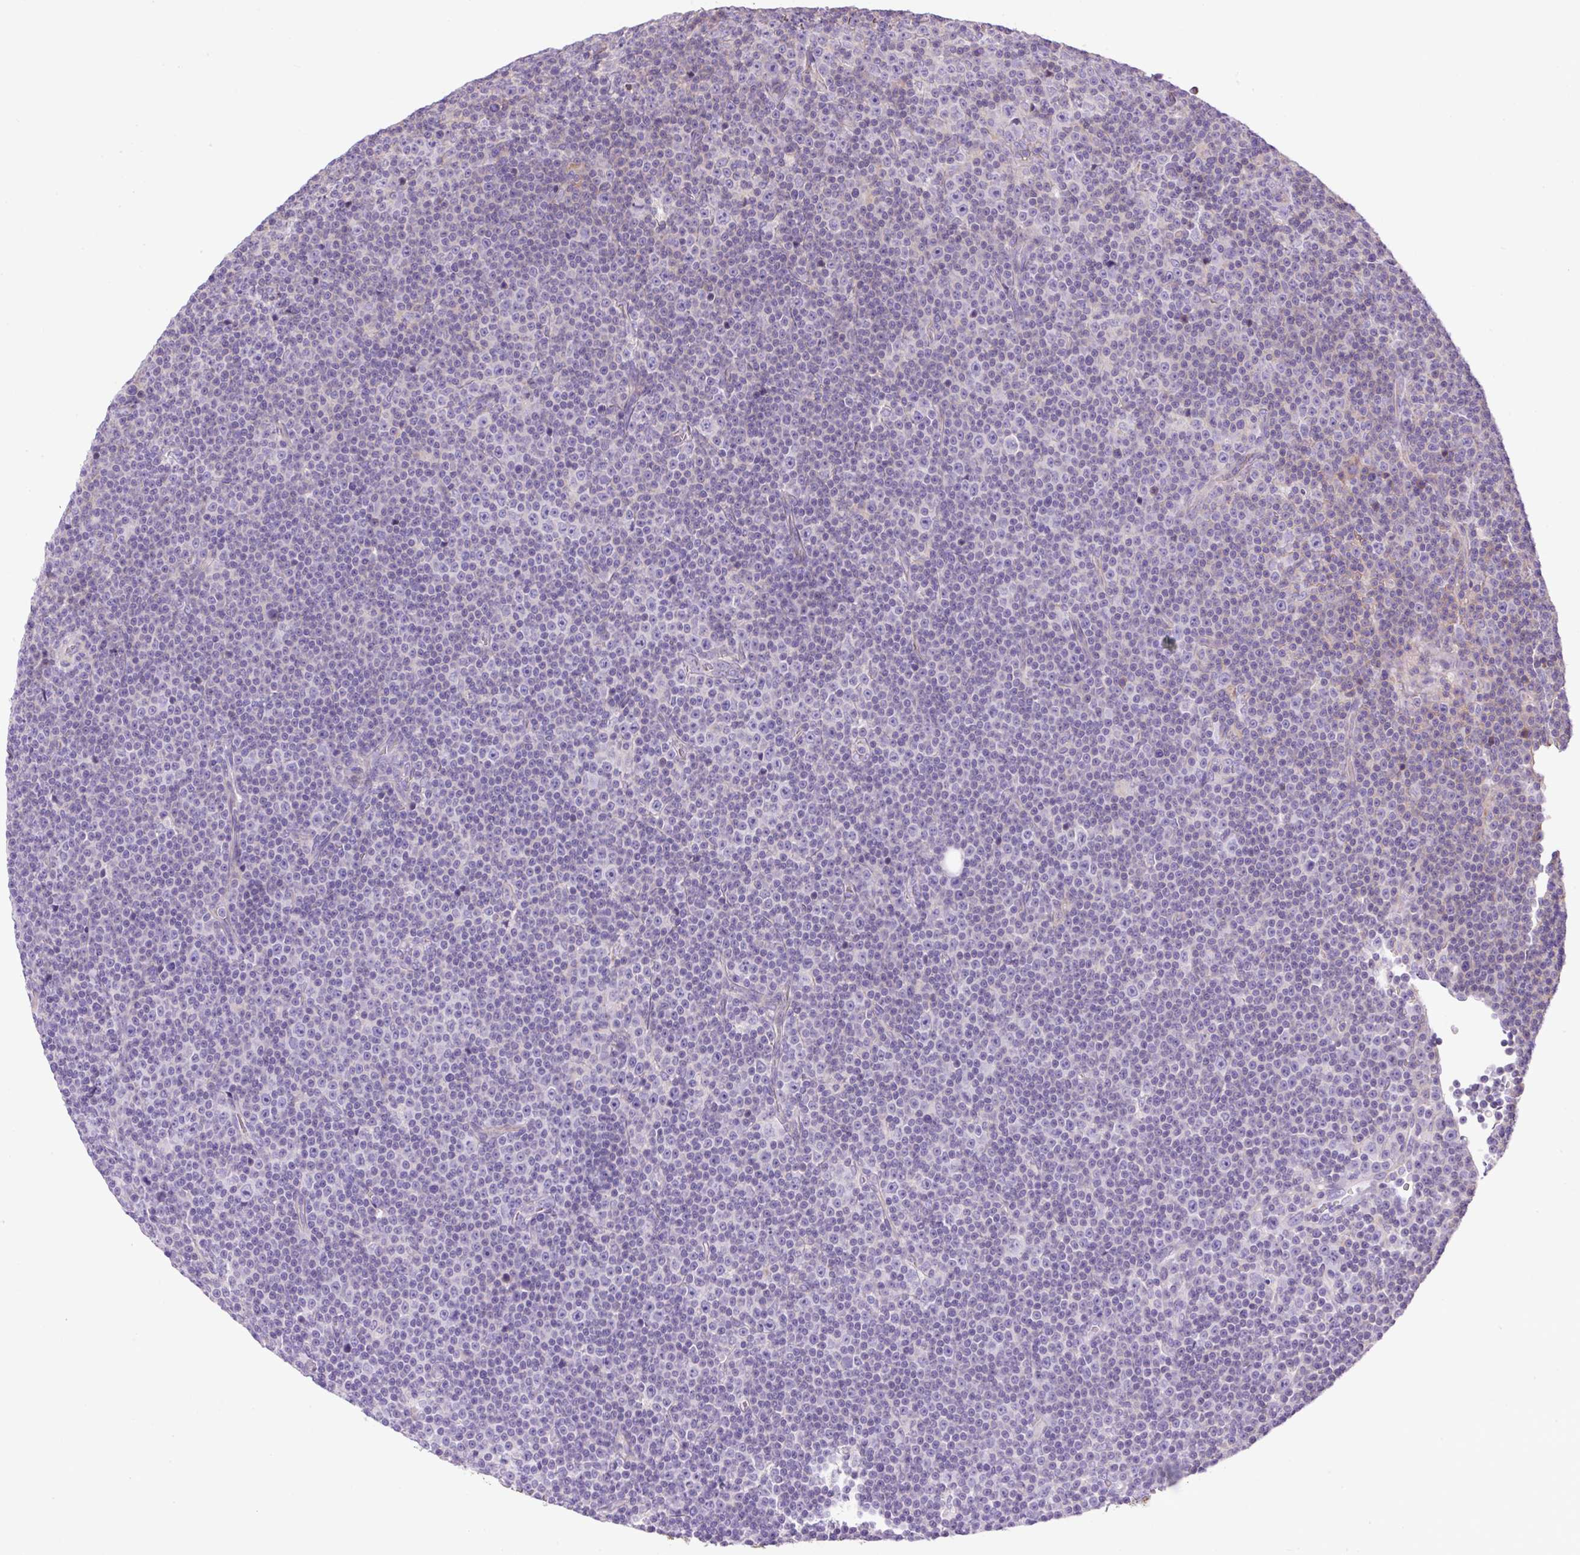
{"staining": {"intensity": "negative", "quantity": "none", "location": "none"}, "tissue": "lymphoma", "cell_type": "Tumor cells", "image_type": "cancer", "snomed": [{"axis": "morphology", "description": "Malignant lymphoma, non-Hodgkin's type, Low grade"}, {"axis": "topography", "description": "Lymph node"}], "caption": "DAB immunohistochemical staining of human lymphoma displays no significant staining in tumor cells. (DAB immunohistochemistry visualized using brightfield microscopy, high magnification).", "gene": "NPTN", "patient": {"sex": "female", "age": 67}}